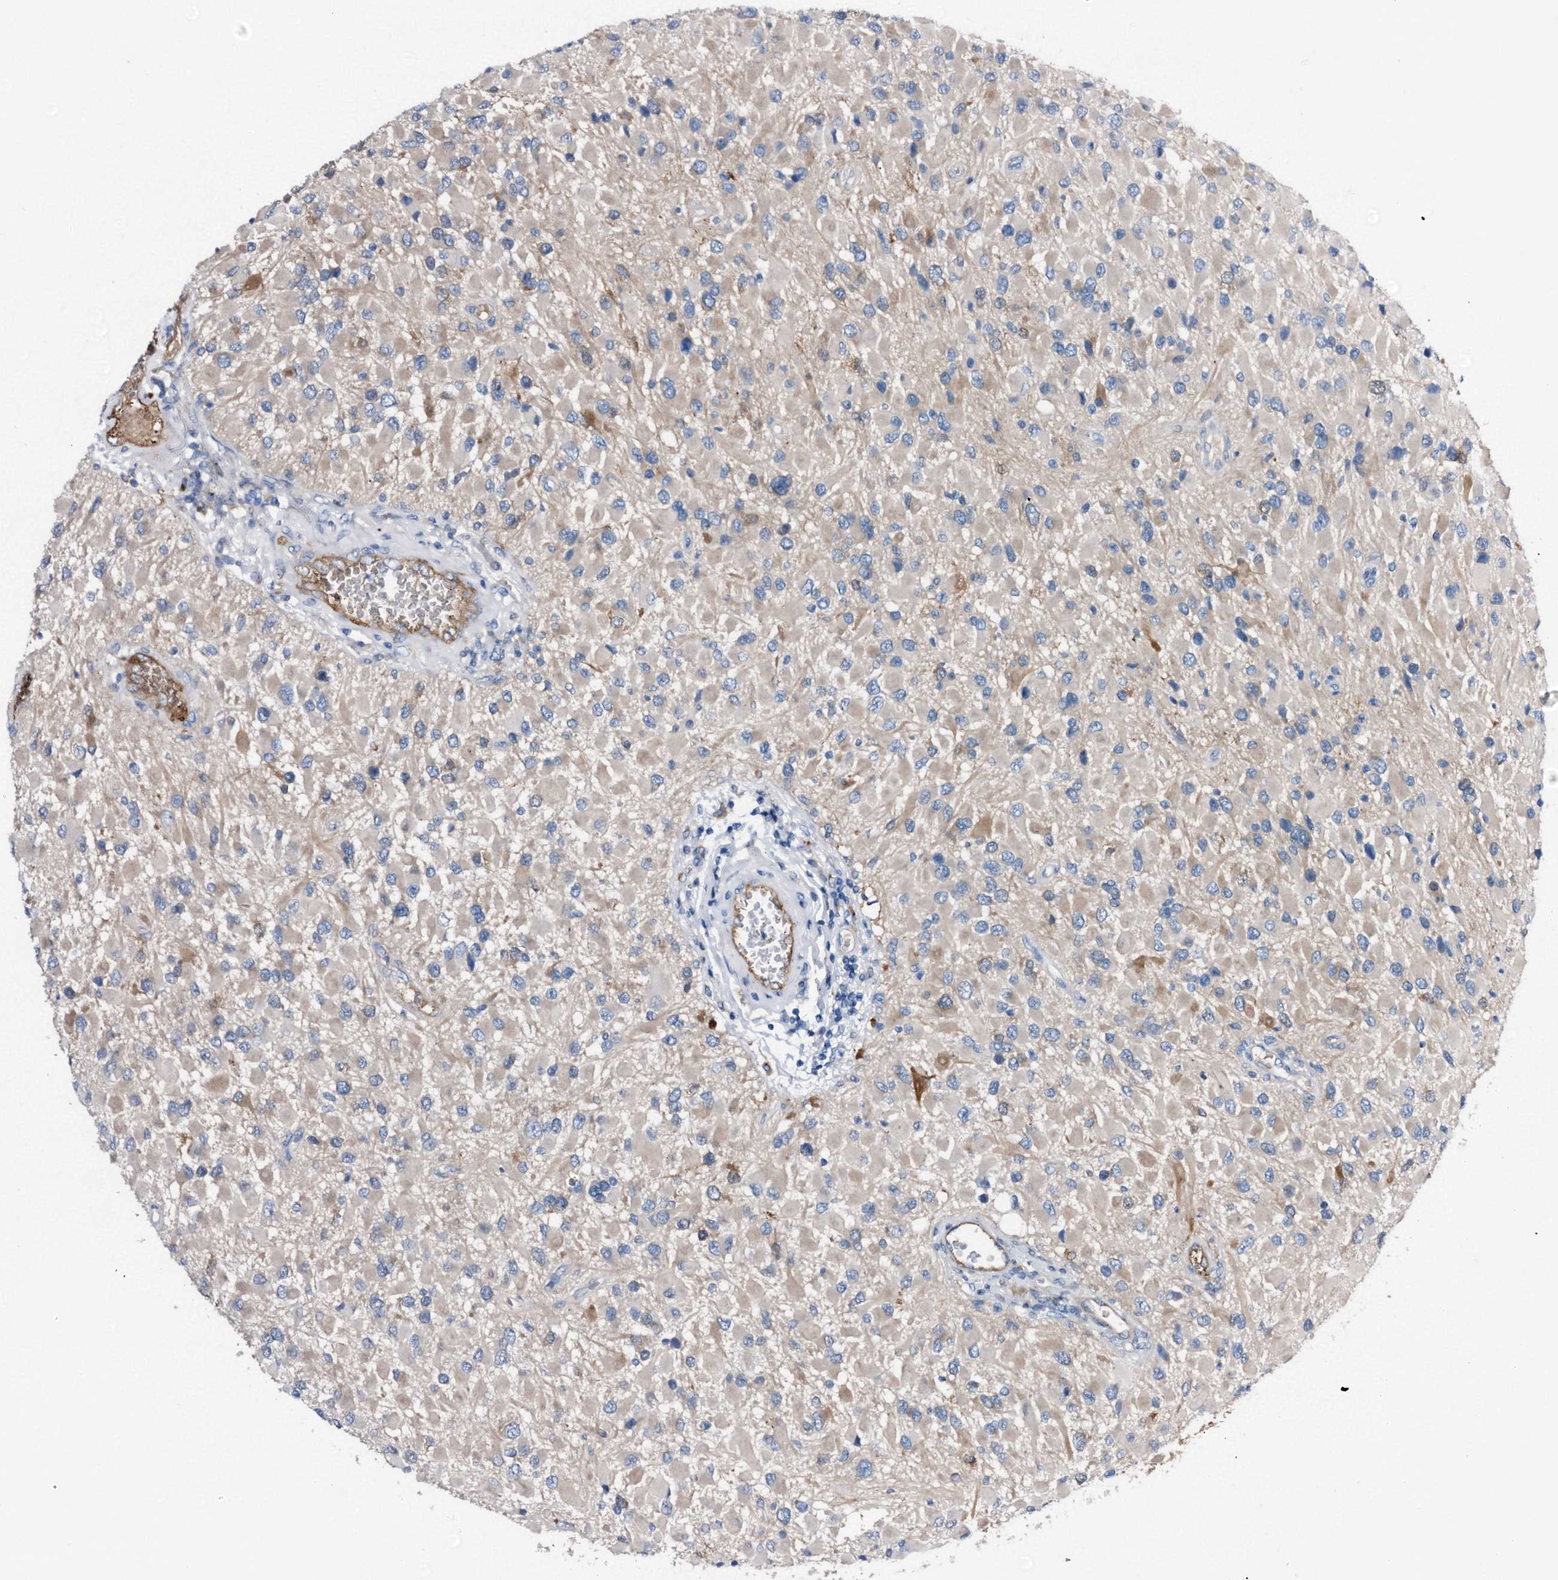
{"staining": {"intensity": "negative", "quantity": "none", "location": "none"}, "tissue": "glioma", "cell_type": "Tumor cells", "image_type": "cancer", "snomed": [{"axis": "morphology", "description": "Glioma, malignant, High grade"}, {"axis": "topography", "description": "Brain"}], "caption": "Immunohistochemistry (IHC) histopathology image of high-grade glioma (malignant) stained for a protein (brown), which demonstrates no expression in tumor cells.", "gene": "C1QTNF4", "patient": {"sex": "male", "age": 53}}